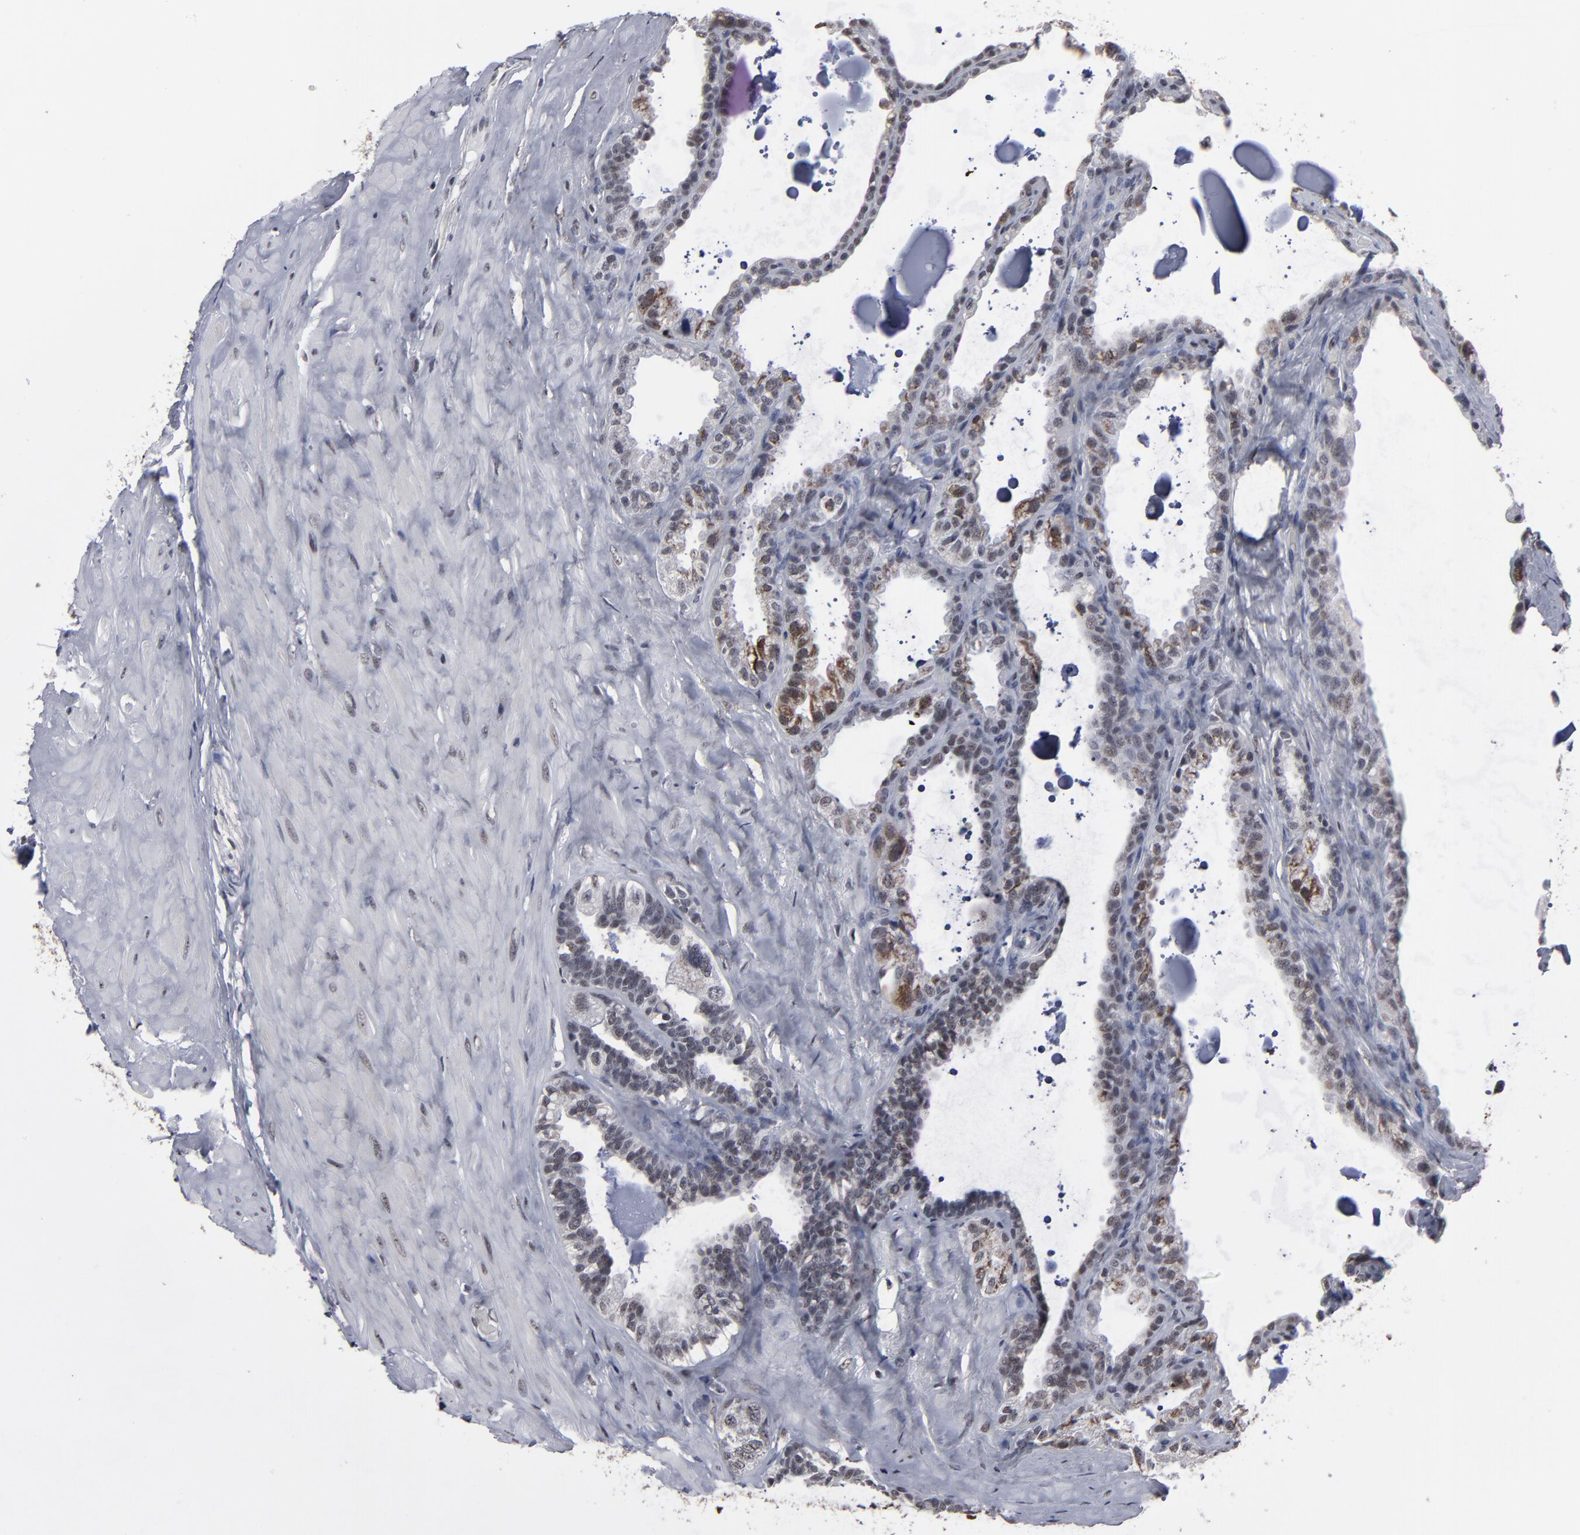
{"staining": {"intensity": "moderate", "quantity": "25%-75%", "location": "nuclear"}, "tissue": "seminal vesicle", "cell_type": "Glandular cells", "image_type": "normal", "snomed": [{"axis": "morphology", "description": "Normal tissue, NOS"}, {"axis": "morphology", "description": "Inflammation, NOS"}, {"axis": "topography", "description": "Urinary bladder"}, {"axis": "topography", "description": "Prostate"}, {"axis": "topography", "description": "Seminal veicle"}], "caption": "Normal seminal vesicle was stained to show a protein in brown. There is medium levels of moderate nuclear positivity in about 25%-75% of glandular cells. Immunohistochemistry (ihc) stains the protein in brown and the nuclei are stained blue.", "gene": "SSRP1", "patient": {"sex": "male", "age": 82}}